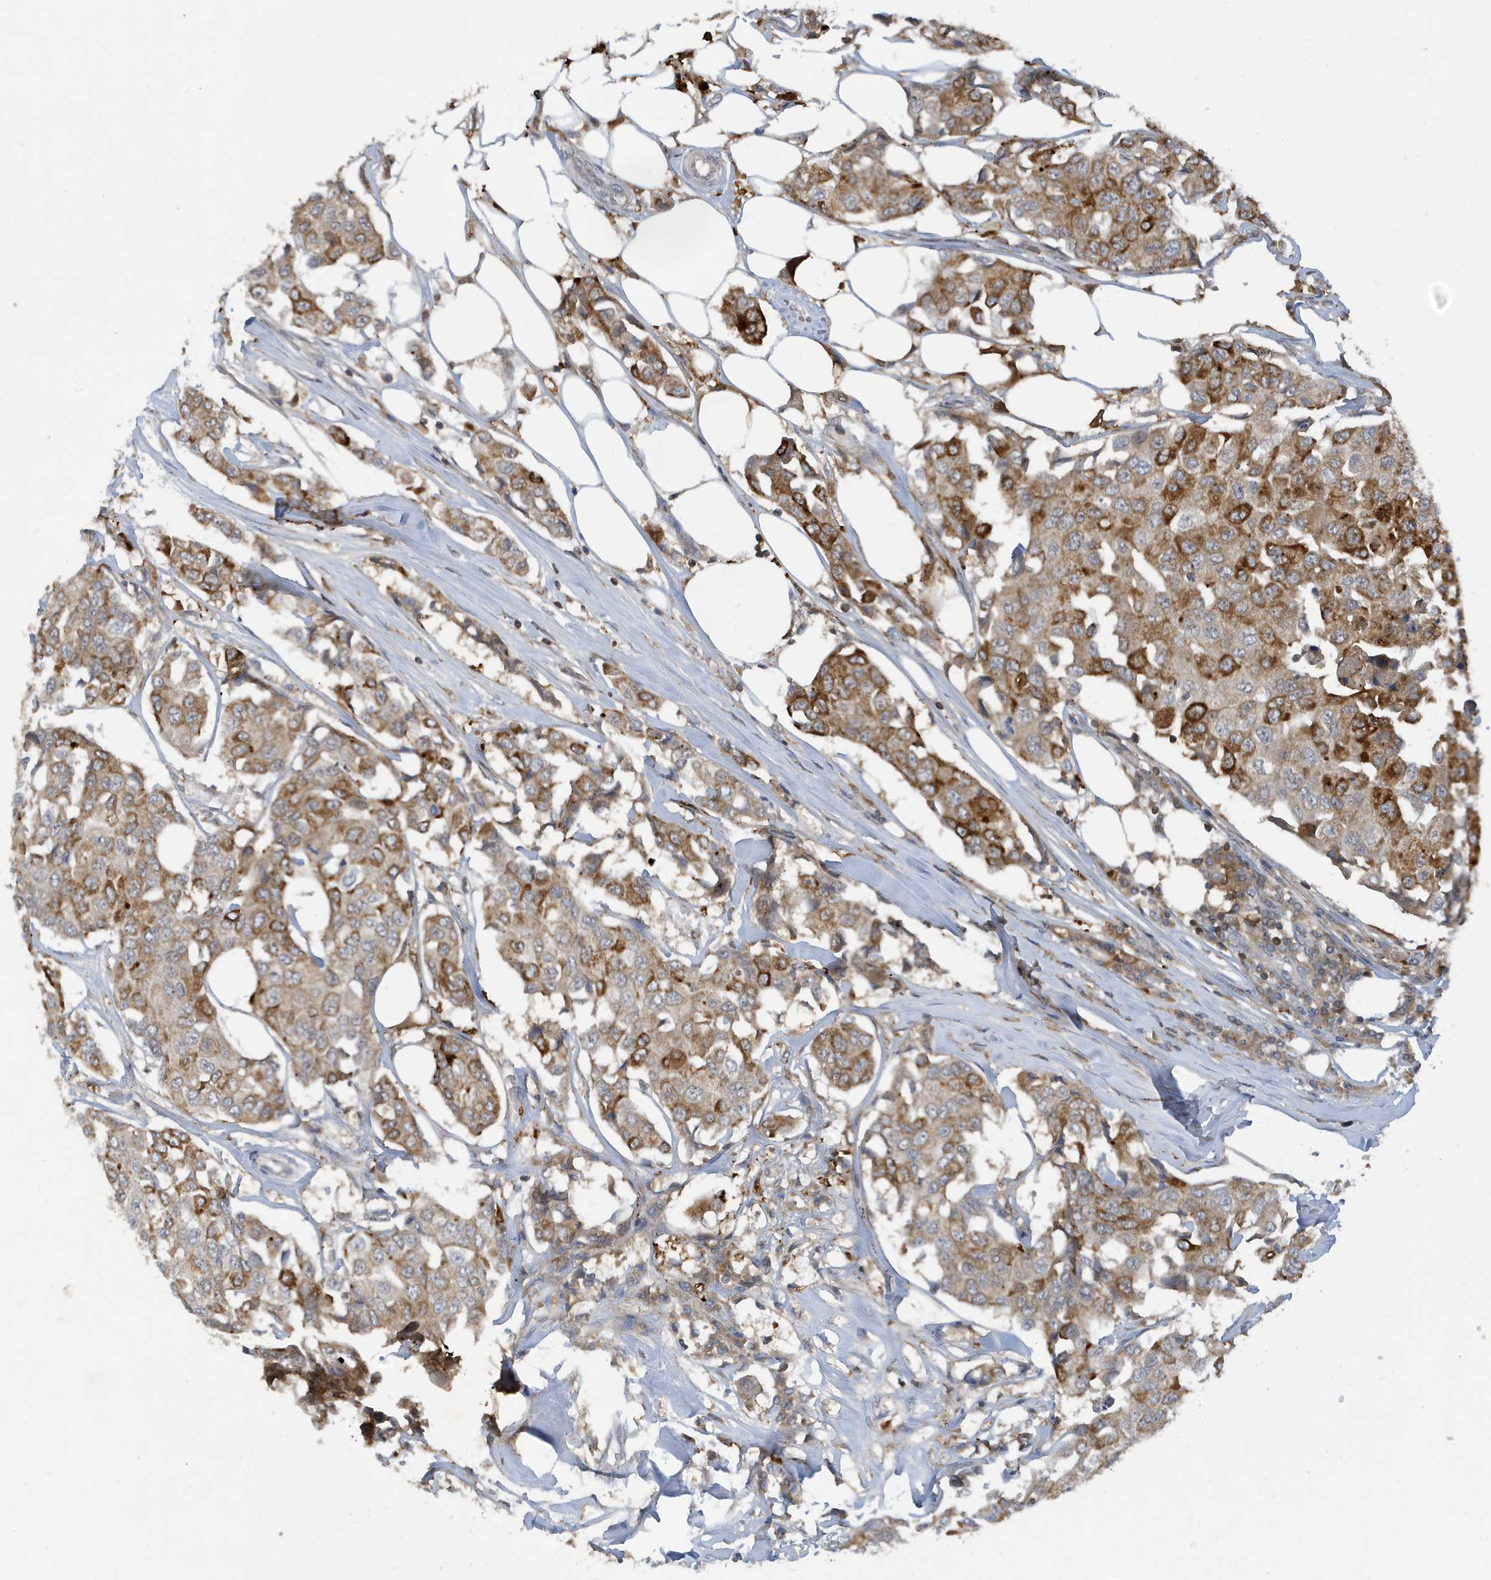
{"staining": {"intensity": "moderate", "quantity": ">75%", "location": "cytoplasmic/membranous"}, "tissue": "breast cancer", "cell_type": "Tumor cells", "image_type": "cancer", "snomed": [{"axis": "morphology", "description": "Duct carcinoma"}, {"axis": "topography", "description": "Breast"}], "caption": "IHC micrograph of human breast intraductal carcinoma stained for a protein (brown), which reveals medium levels of moderate cytoplasmic/membranous positivity in approximately >75% of tumor cells.", "gene": "NSUN3", "patient": {"sex": "female", "age": 80}}